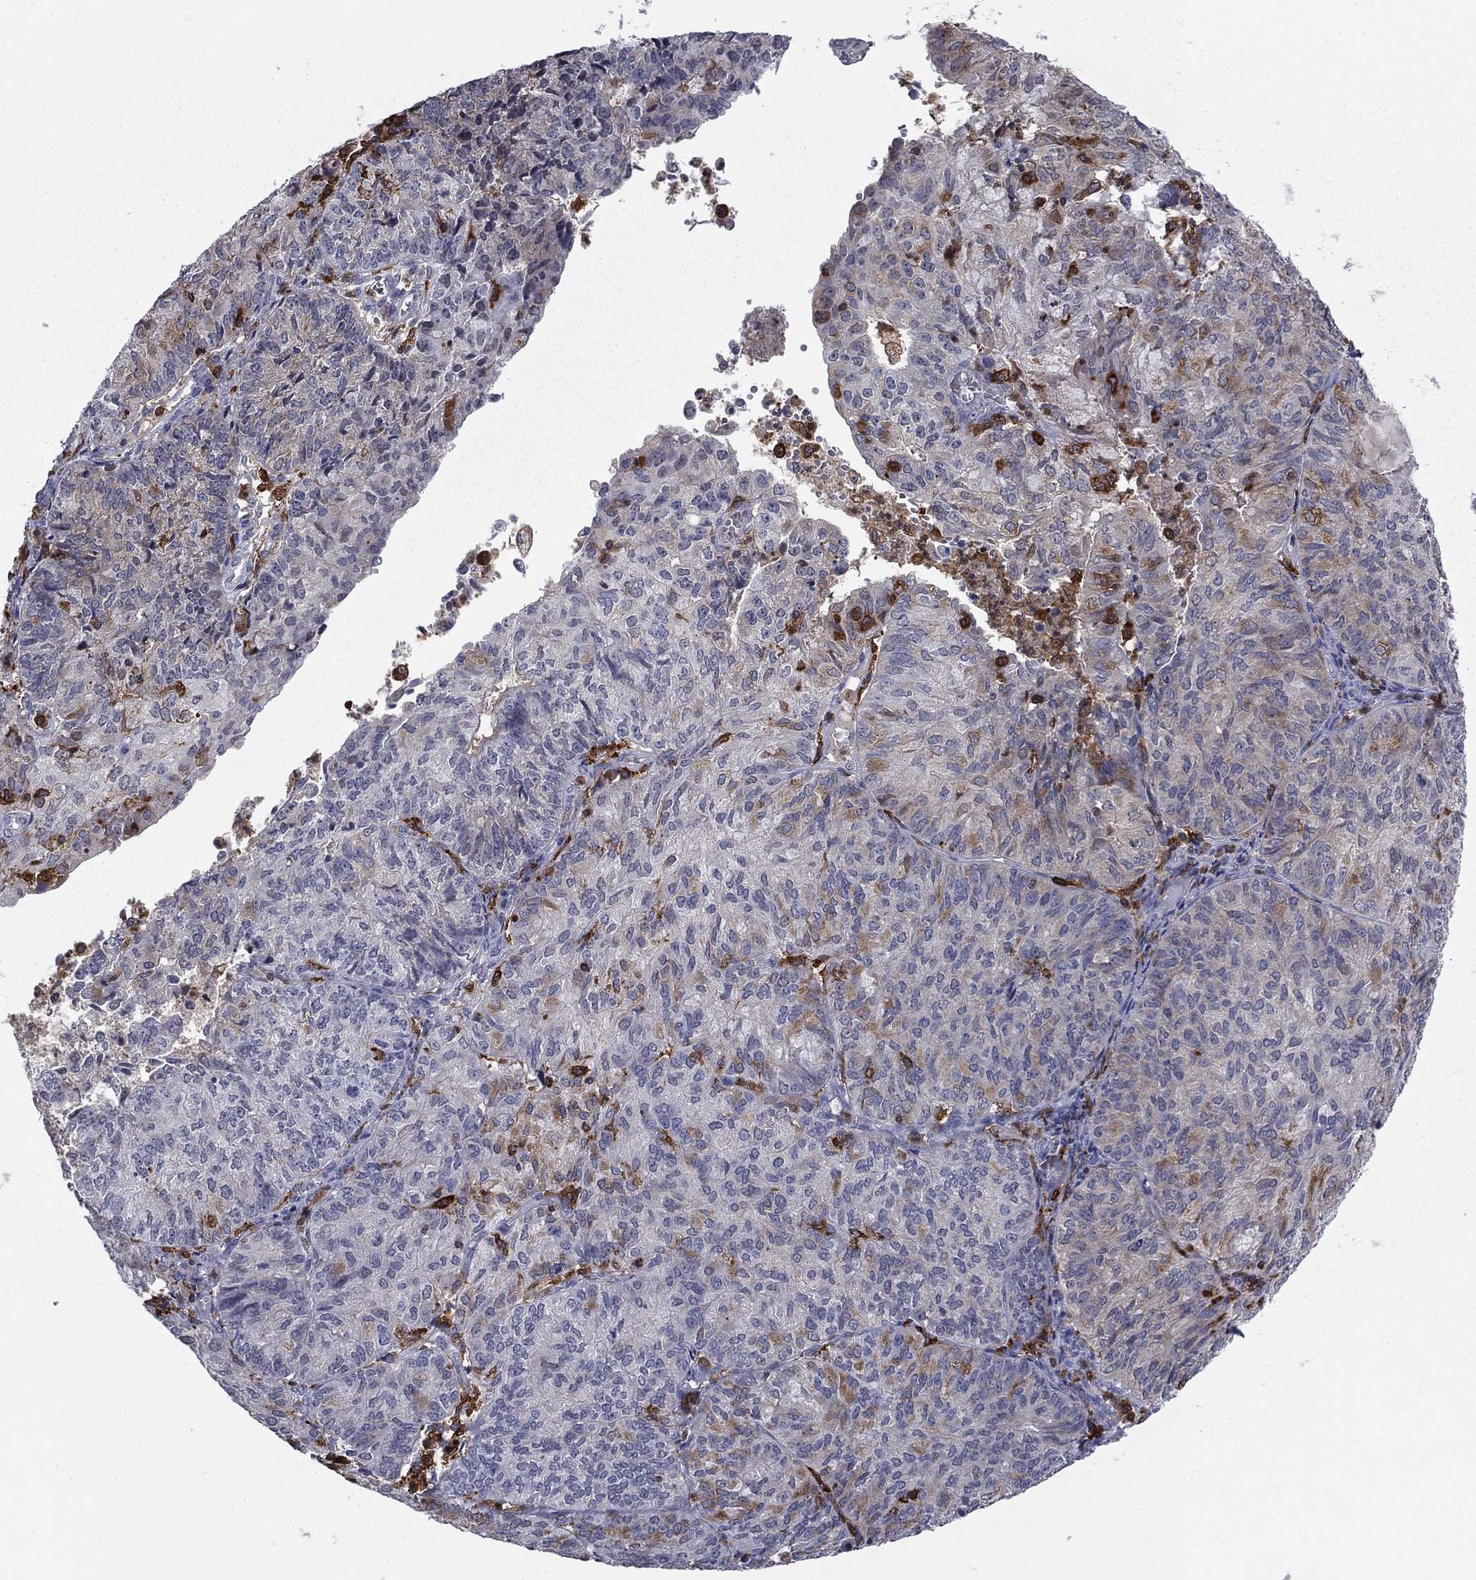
{"staining": {"intensity": "negative", "quantity": "none", "location": "none"}, "tissue": "endometrial cancer", "cell_type": "Tumor cells", "image_type": "cancer", "snomed": [{"axis": "morphology", "description": "Adenocarcinoma, NOS"}, {"axis": "topography", "description": "Endometrium"}], "caption": "Immunohistochemistry (IHC) histopathology image of human endometrial adenocarcinoma stained for a protein (brown), which exhibits no positivity in tumor cells.", "gene": "PLCB2", "patient": {"sex": "female", "age": 82}}